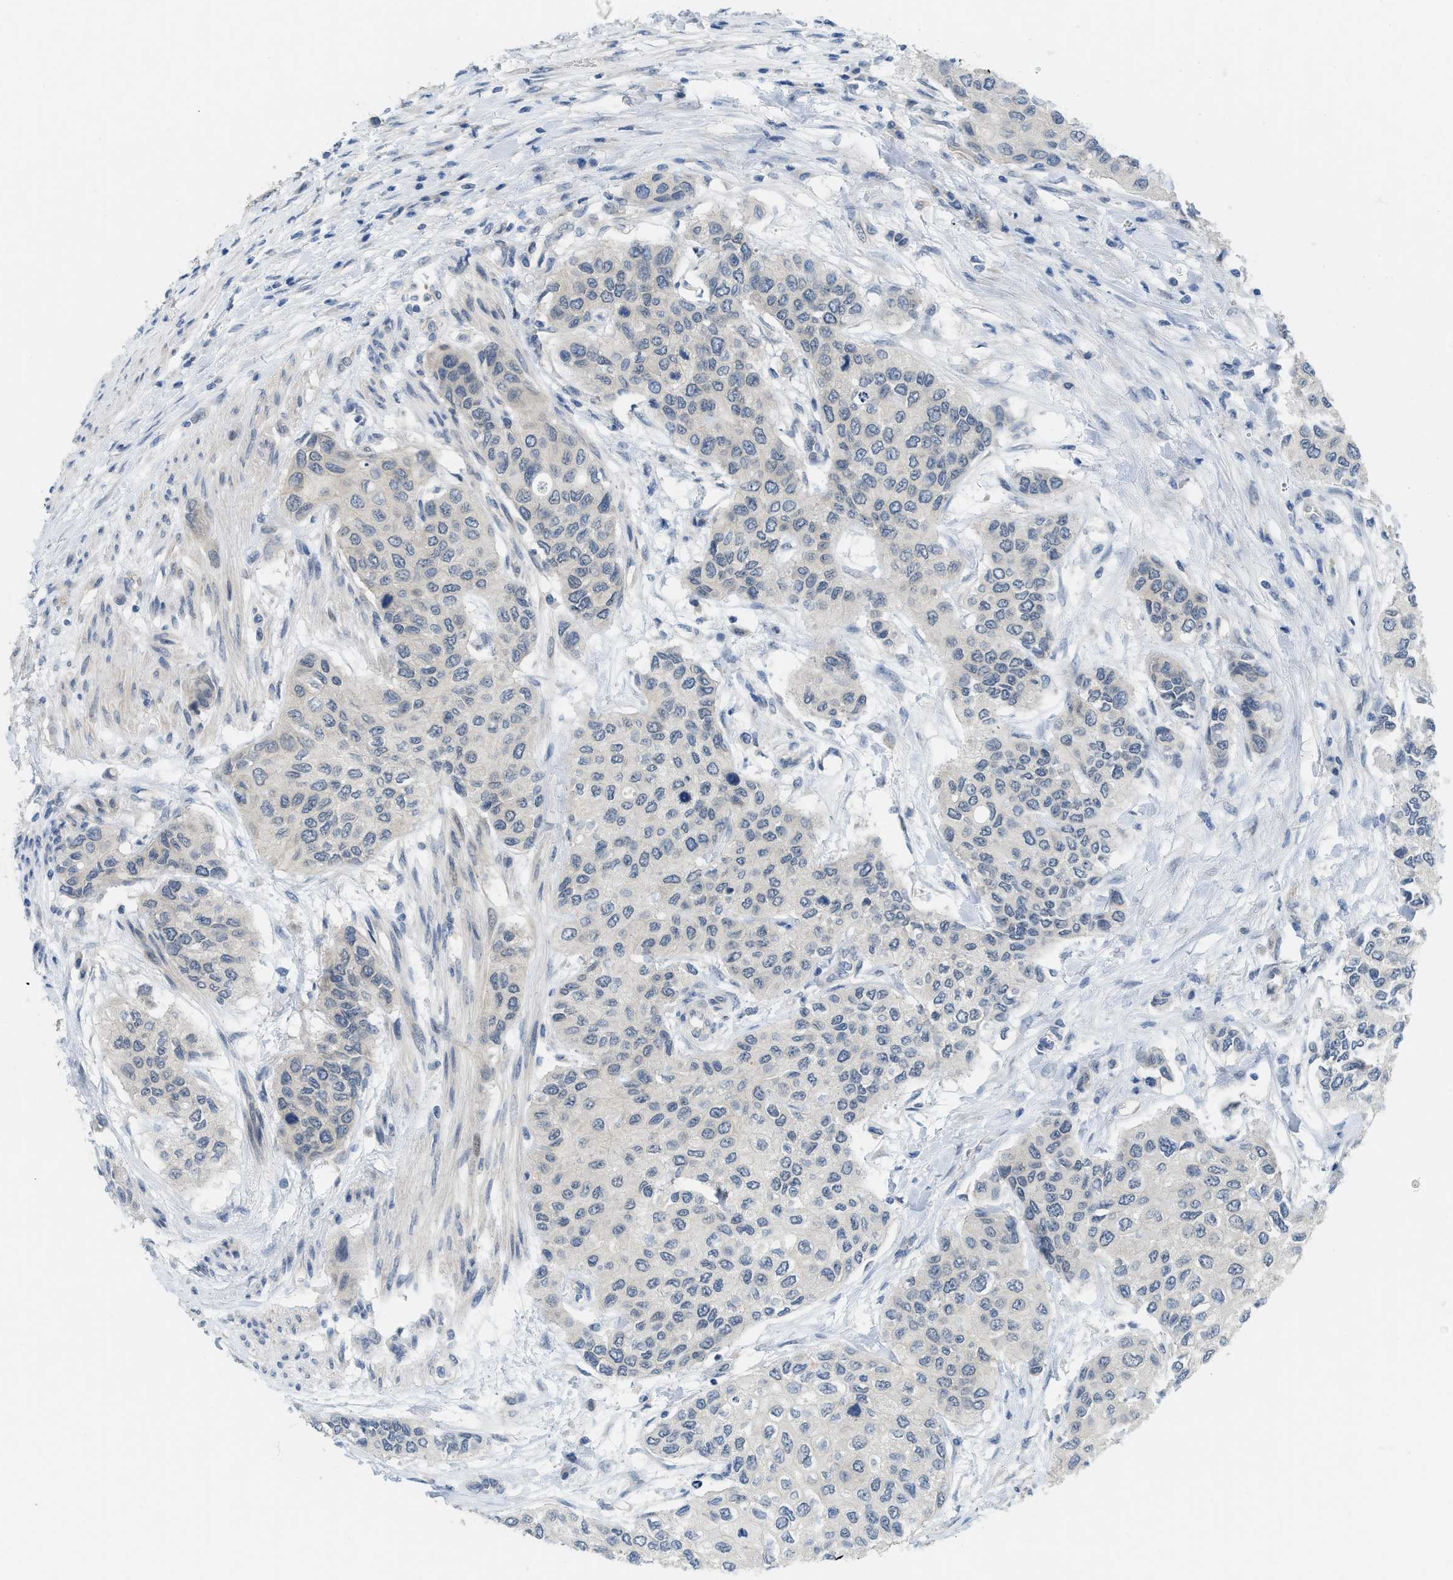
{"staining": {"intensity": "negative", "quantity": "none", "location": "none"}, "tissue": "urothelial cancer", "cell_type": "Tumor cells", "image_type": "cancer", "snomed": [{"axis": "morphology", "description": "Urothelial carcinoma, High grade"}, {"axis": "topography", "description": "Urinary bladder"}], "caption": "Immunohistochemistry image of neoplastic tissue: human urothelial cancer stained with DAB (3,3'-diaminobenzidine) shows no significant protein expression in tumor cells.", "gene": "TNFAIP1", "patient": {"sex": "female", "age": 56}}